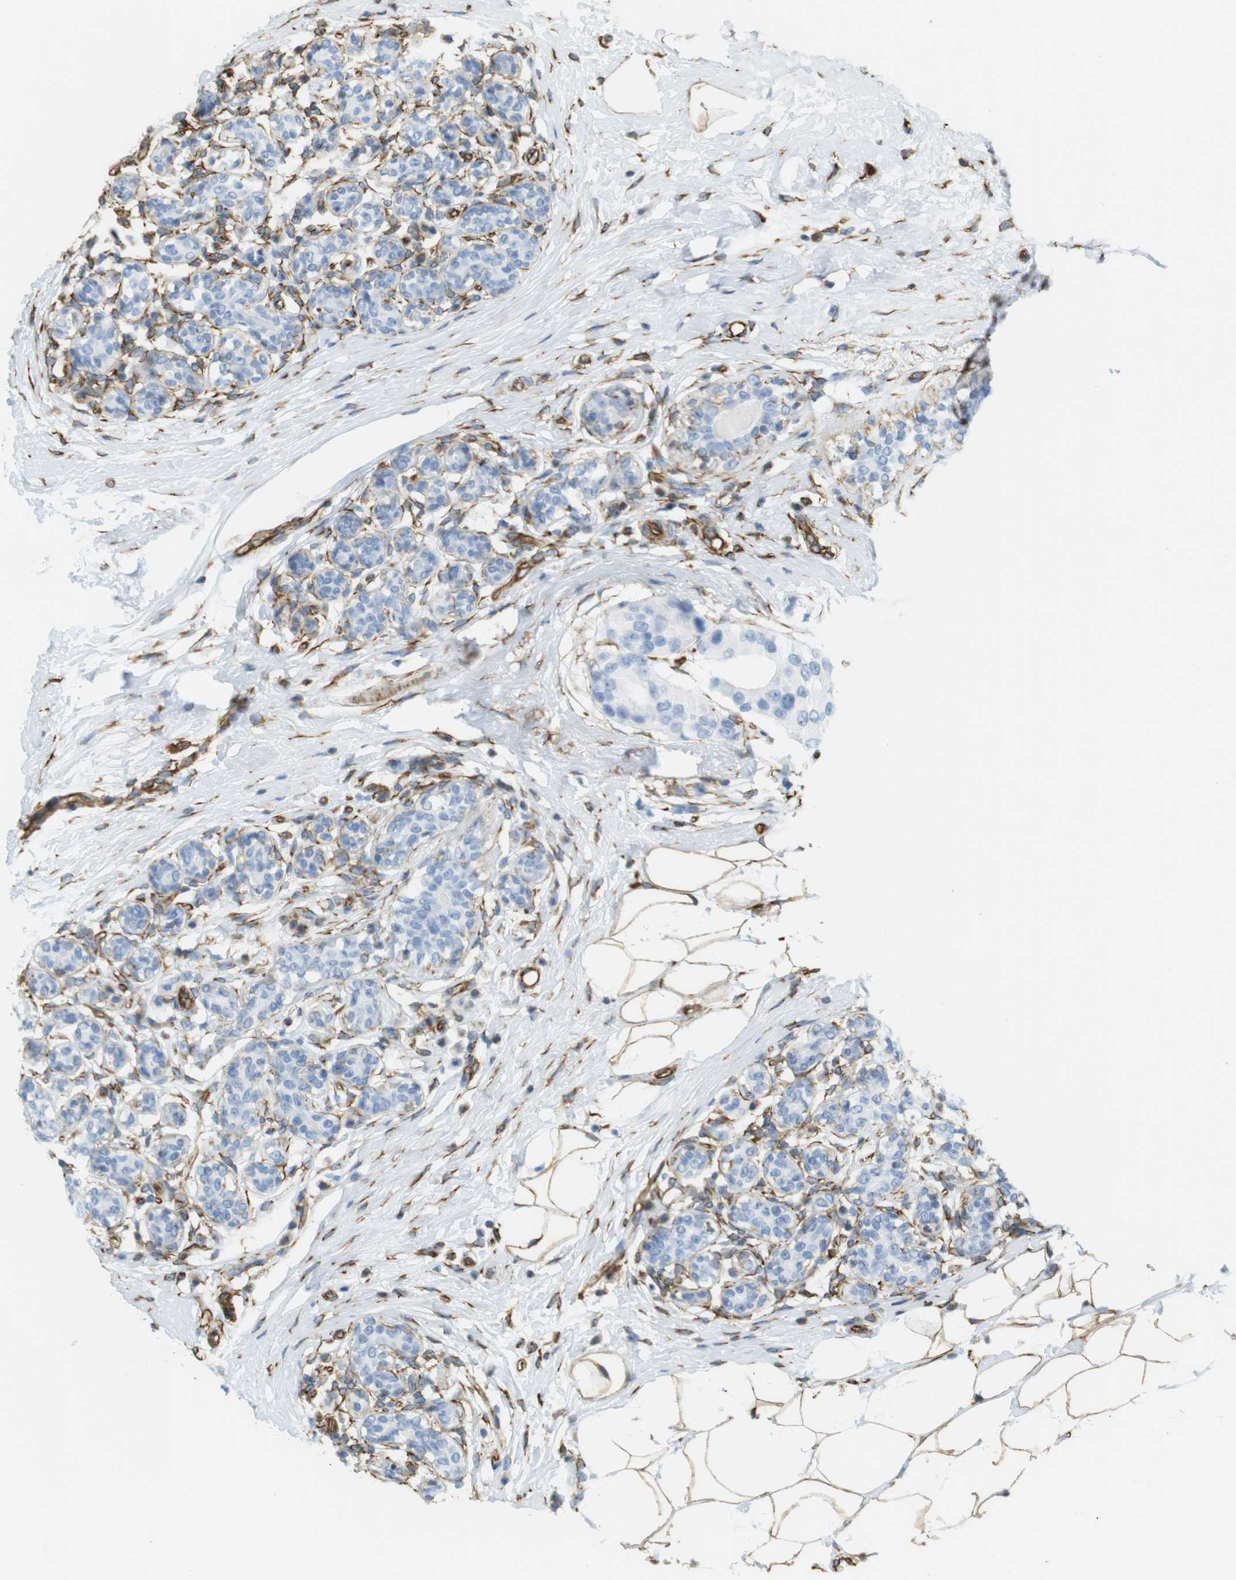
{"staining": {"intensity": "negative", "quantity": "none", "location": "none"}, "tissue": "breast cancer", "cell_type": "Tumor cells", "image_type": "cancer", "snomed": [{"axis": "morphology", "description": "Normal tissue, NOS"}, {"axis": "morphology", "description": "Duct carcinoma"}, {"axis": "topography", "description": "Breast"}], "caption": "Tumor cells show no significant positivity in breast infiltrating ductal carcinoma.", "gene": "MS4A10", "patient": {"sex": "female", "age": 39}}